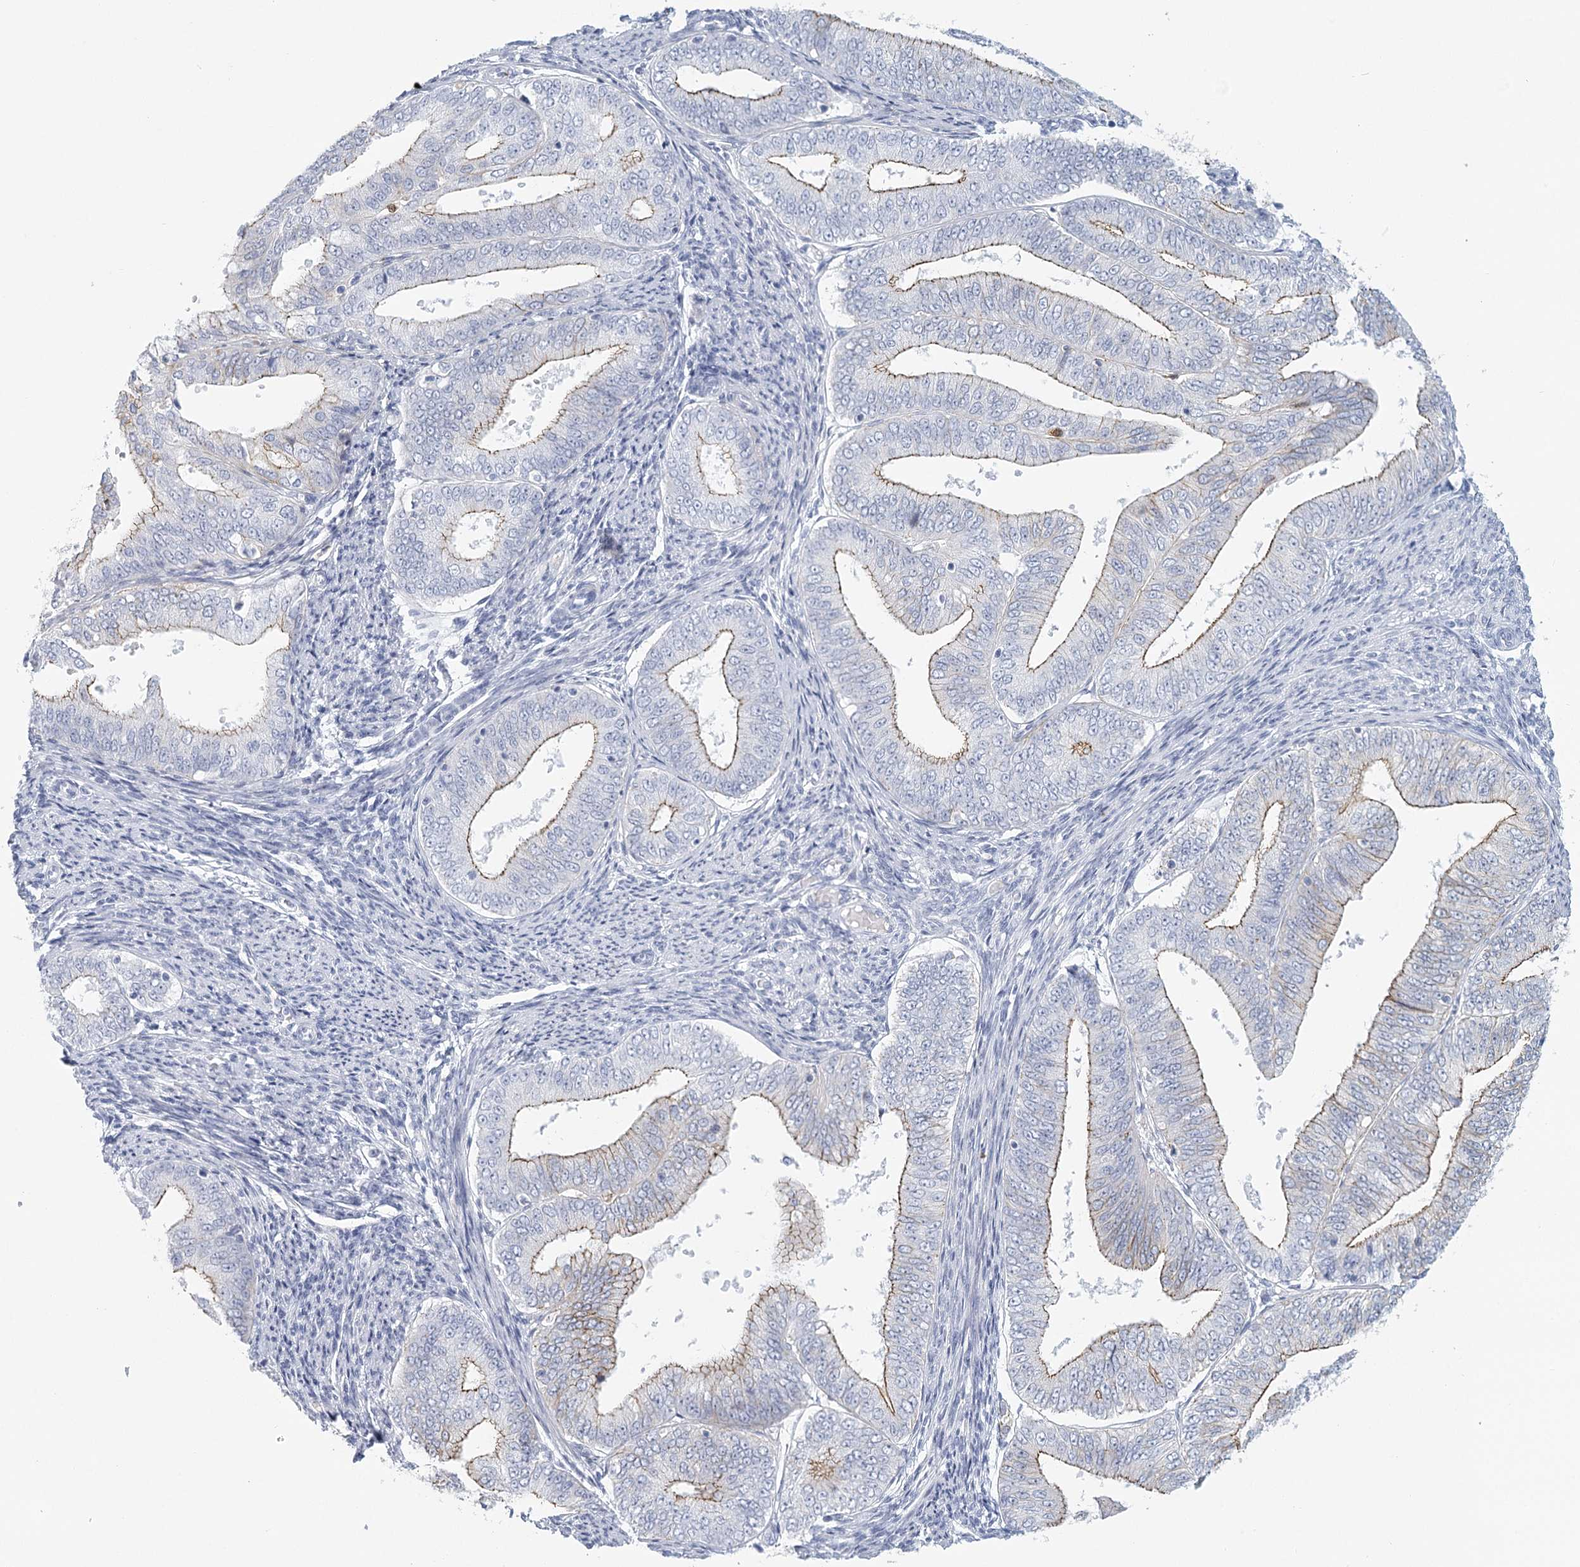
{"staining": {"intensity": "moderate", "quantity": "<25%", "location": "cytoplasmic/membranous"}, "tissue": "endometrial cancer", "cell_type": "Tumor cells", "image_type": "cancer", "snomed": [{"axis": "morphology", "description": "Adenocarcinoma, NOS"}, {"axis": "topography", "description": "Endometrium"}], "caption": "Immunohistochemistry (DAB (3,3'-diaminobenzidine)) staining of endometrial cancer shows moderate cytoplasmic/membranous protein positivity in approximately <25% of tumor cells.", "gene": "WNT8B", "patient": {"sex": "female", "age": 63}}